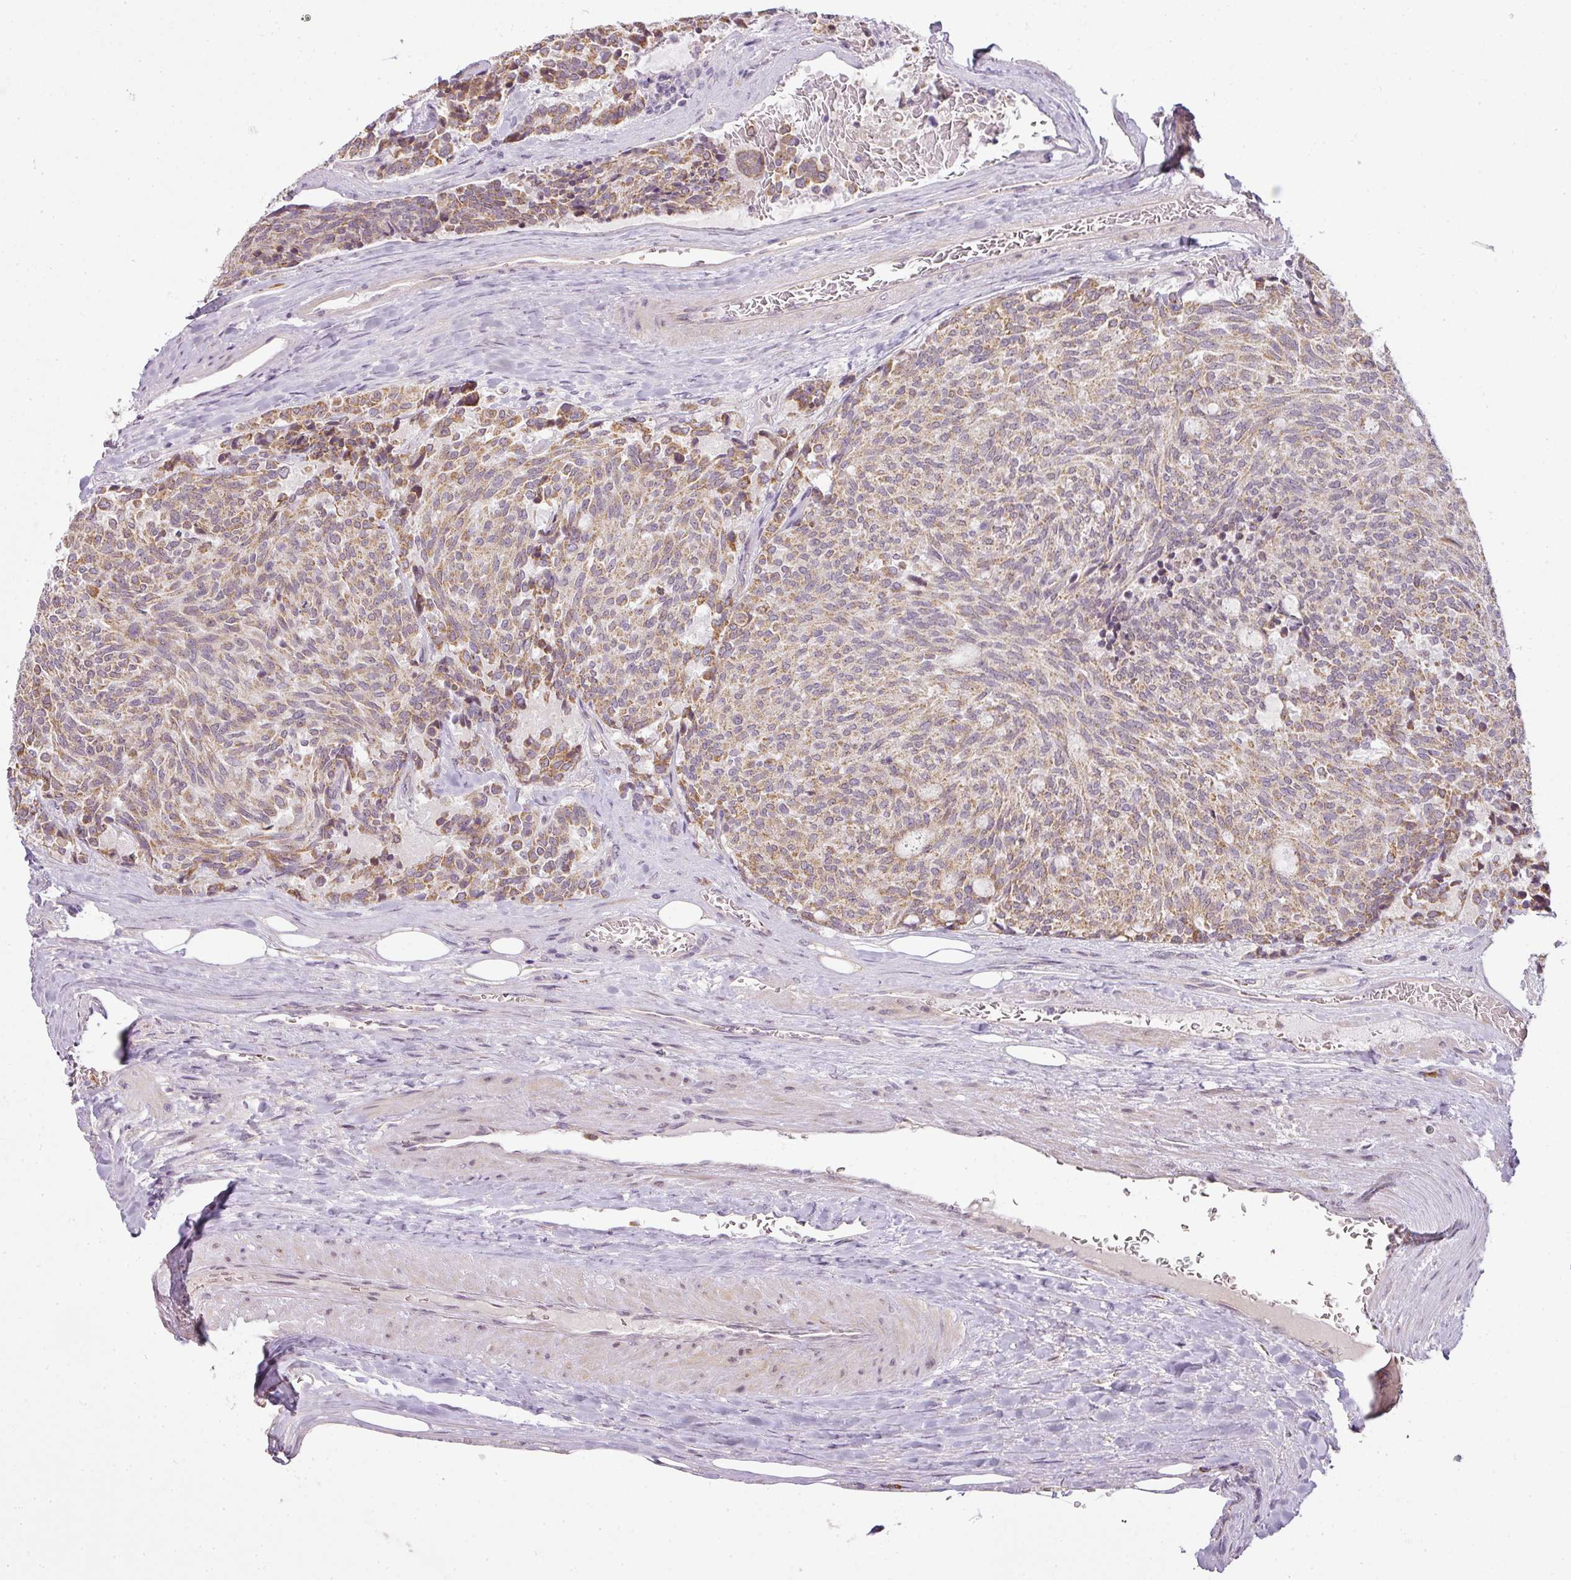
{"staining": {"intensity": "moderate", "quantity": ">75%", "location": "cytoplasmic/membranous"}, "tissue": "carcinoid", "cell_type": "Tumor cells", "image_type": "cancer", "snomed": [{"axis": "morphology", "description": "Carcinoid, malignant, NOS"}, {"axis": "topography", "description": "Pancreas"}], "caption": "The micrograph shows immunohistochemical staining of carcinoid. There is moderate cytoplasmic/membranous staining is identified in about >75% of tumor cells.", "gene": "LY75", "patient": {"sex": "female", "age": 54}}